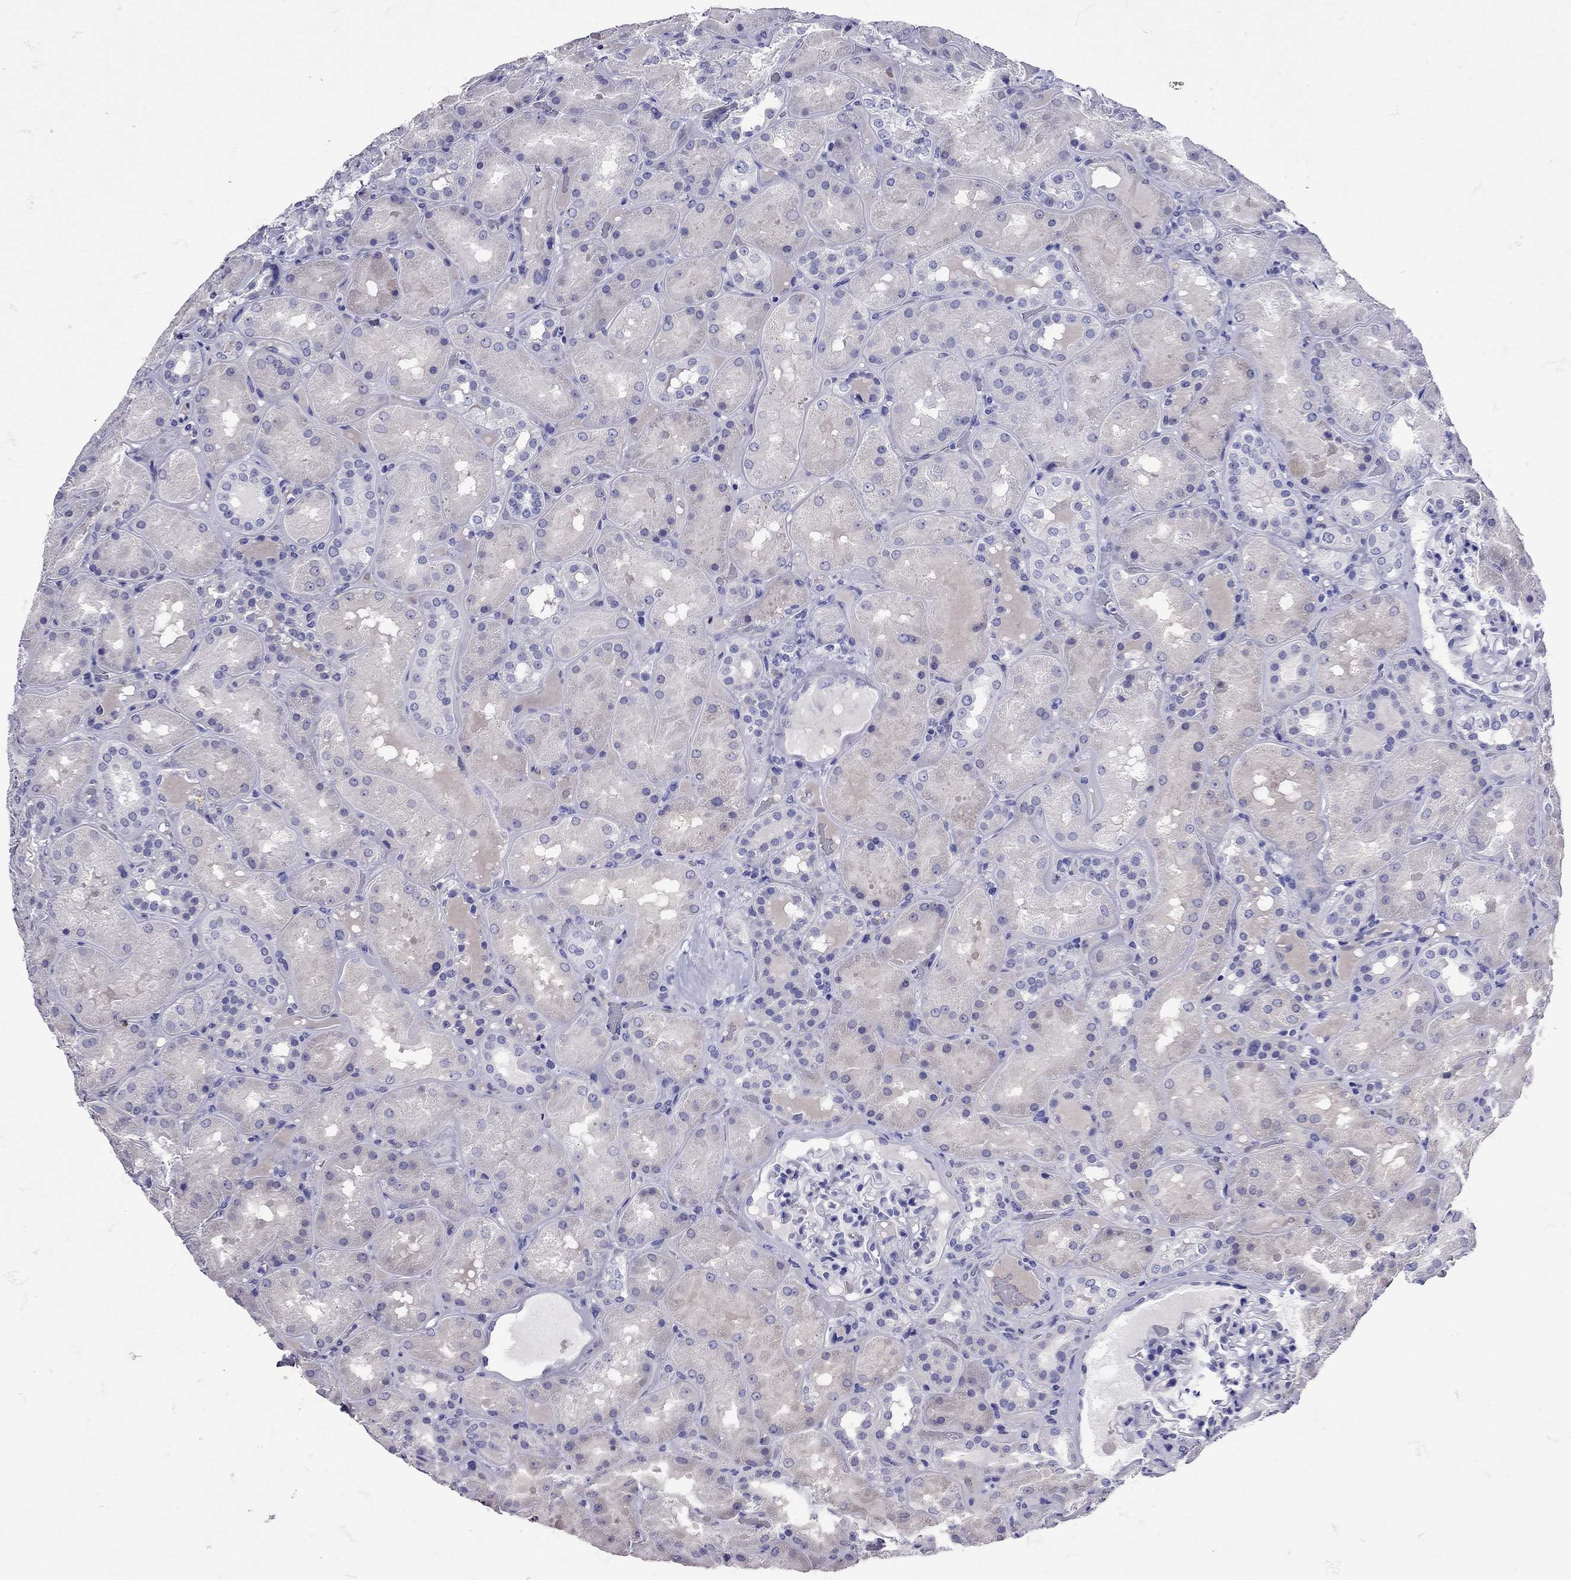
{"staining": {"intensity": "negative", "quantity": "none", "location": "none"}, "tissue": "kidney", "cell_type": "Cells in glomeruli", "image_type": "normal", "snomed": [{"axis": "morphology", "description": "Normal tissue, NOS"}, {"axis": "topography", "description": "Kidney"}], "caption": "Immunohistochemical staining of unremarkable human kidney exhibits no significant expression in cells in glomeruli.", "gene": "TBR1", "patient": {"sex": "male", "age": 73}}